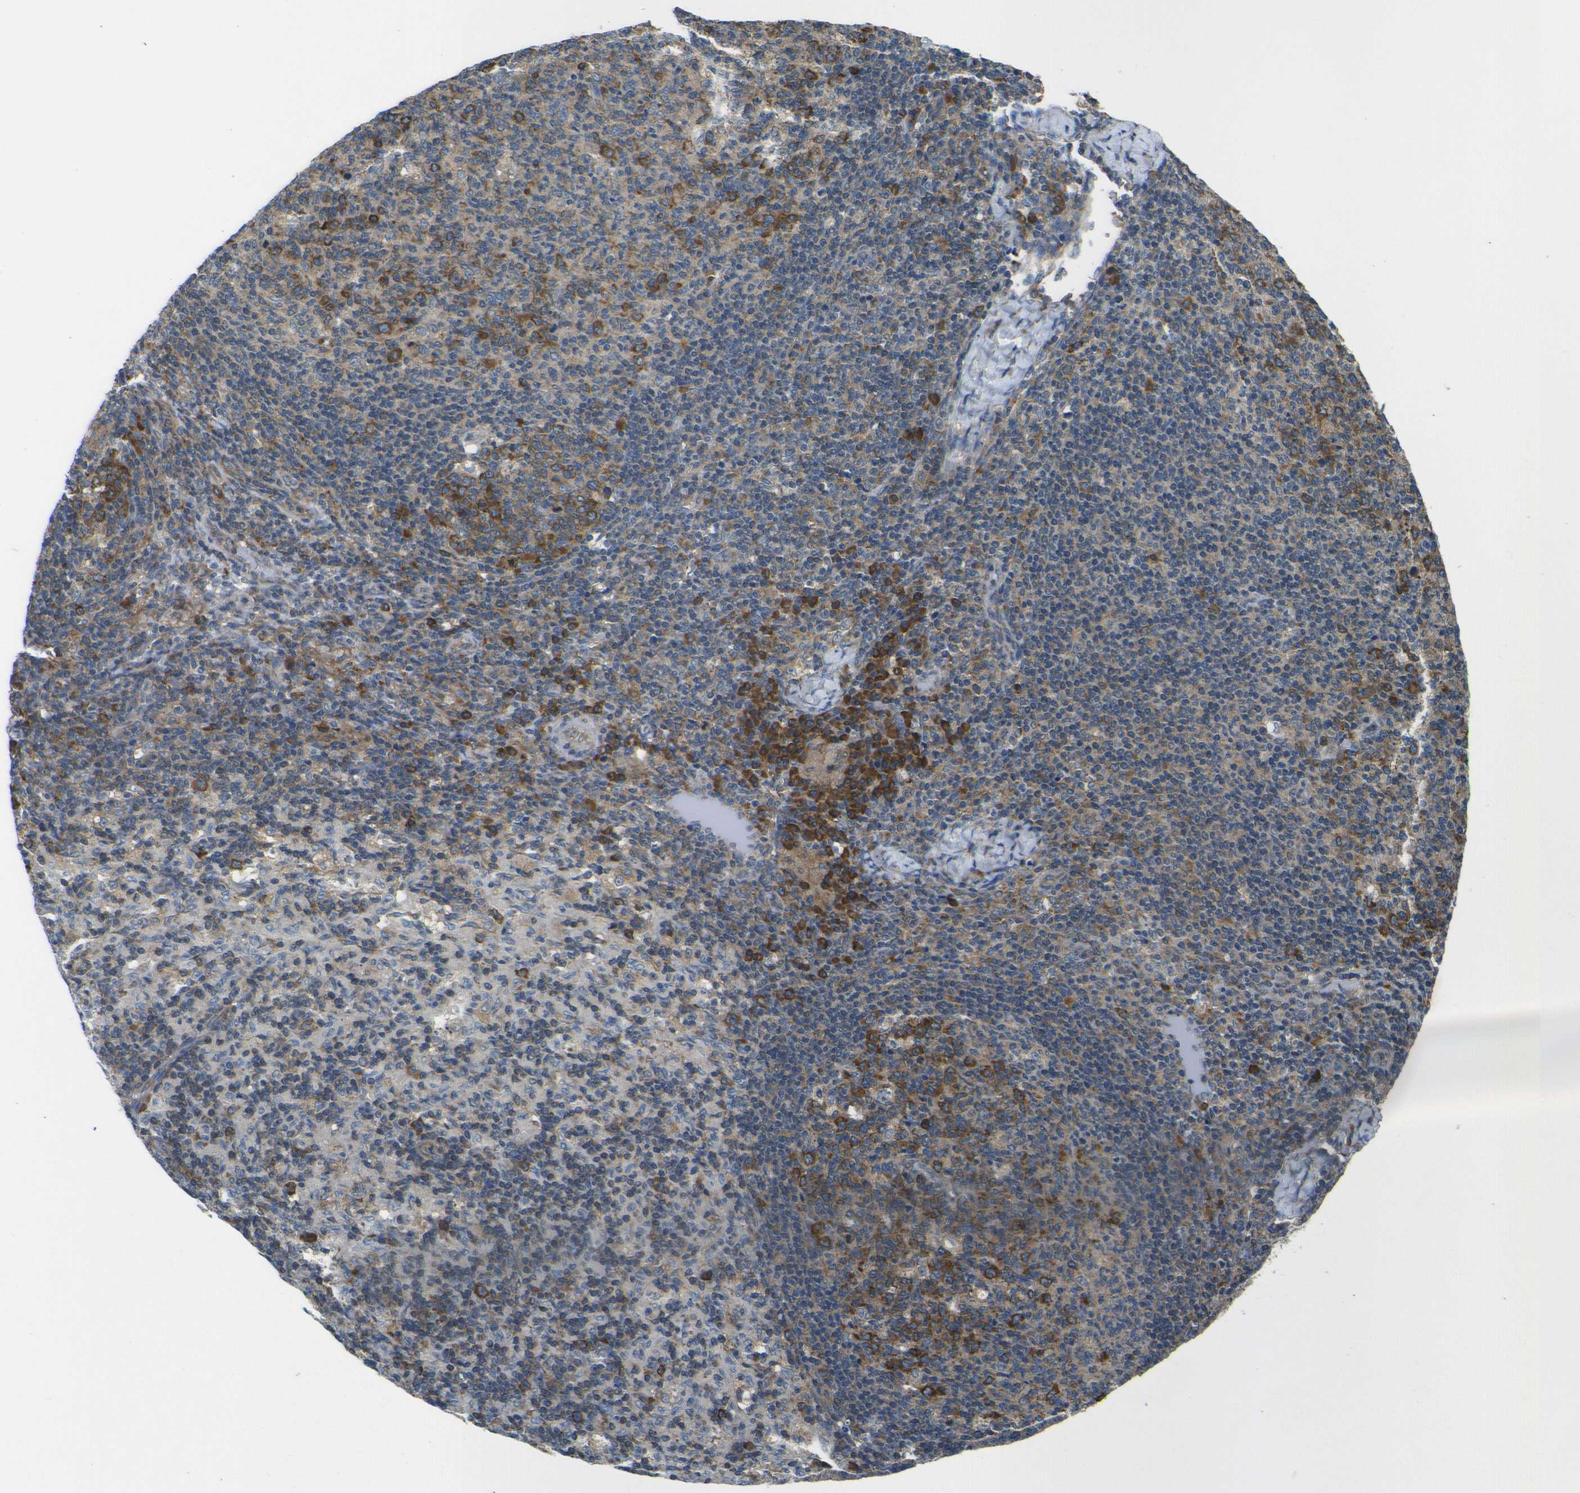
{"staining": {"intensity": "moderate", "quantity": ">75%", "location": "cytoplasmic/membranous"}, "tissue": "lymph node", "cell_type": "Germinal center cells", "image_type": "normal", "snomed": [{"axis": "morphology", "description": "Normal tissue, NOS"}, {"axis": "morphology", "description": "Inflammation, NOS"}, {"axis": "topography", "description": "Lymph node"}], "caption": "High-power microscopy captured an immunohistochemistry micrograph of unremarkable lymph node, revealing moderate cytoplasmic/membranous positivity in approximately >75% of germinal center cells. The staining is performed using DAB (3,3'-diaminobenzidine) brown chromogen to label protein expression. The nuclei are counter-stained blue using hematoxylin.", "gene": "RPSA", "patient": {"sex": "male", "age": 55}}